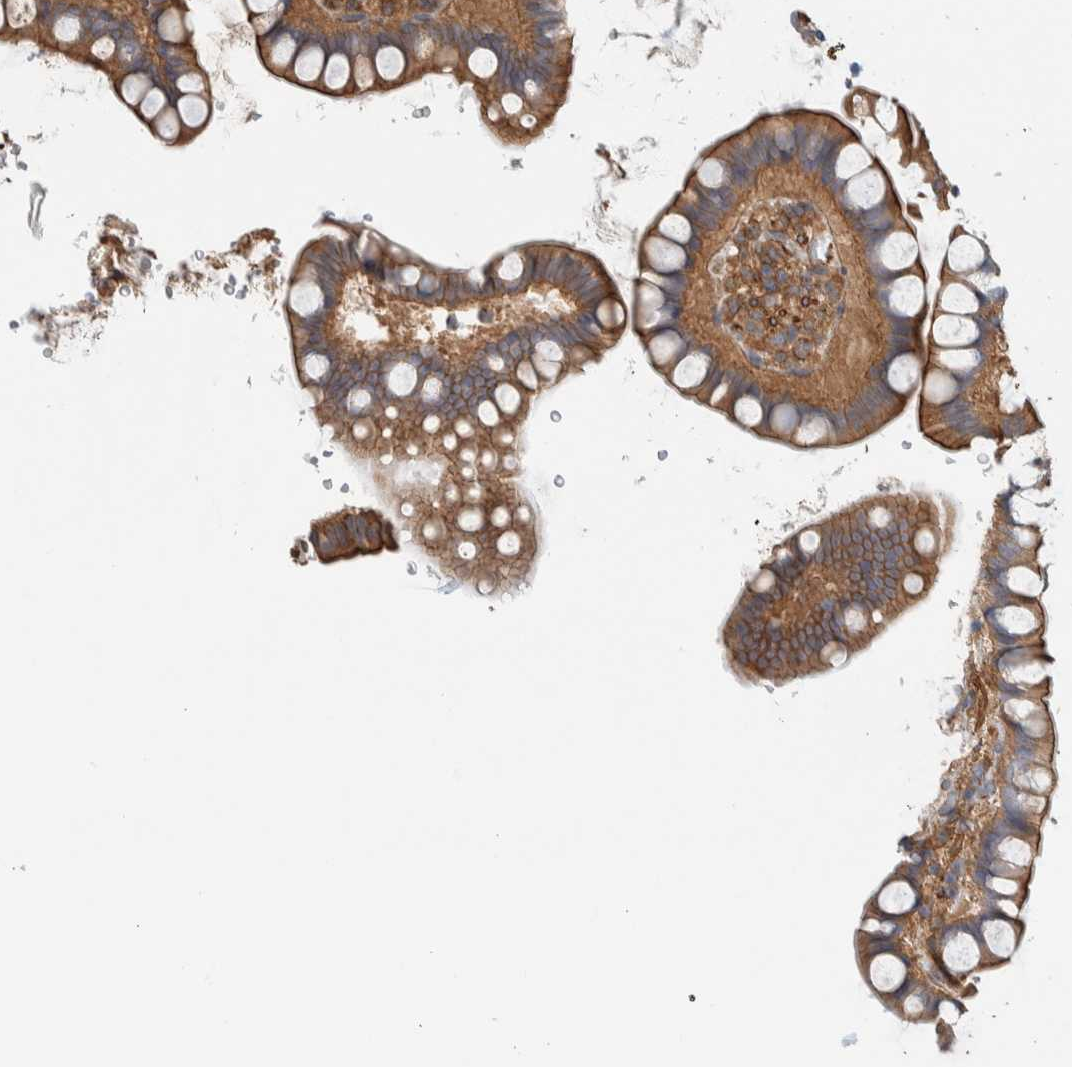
{"staining": {"intensity": "moderate", "quantity": ">75%", "location": "cytoplasmic/membranous"}, "tissue": "small intestine", "cell_type": "Glandular cells", "image_type": "normal", "snomed": [{"axis": "morphology", "description": "Normal tissue, NOS"}, {"axis": "topography", "description": "Smooth muscle"}, {"axis": "topography", "description": "Small intestine"}], "caption": "The photomicrograph demonstrates staining of benign small intestine, revealing moderate cytoplasmic/membranous protein expression (brown color) within glandular cells.", "gene": "MPRIP", "patient": {"sex": "female", "age": 84}}